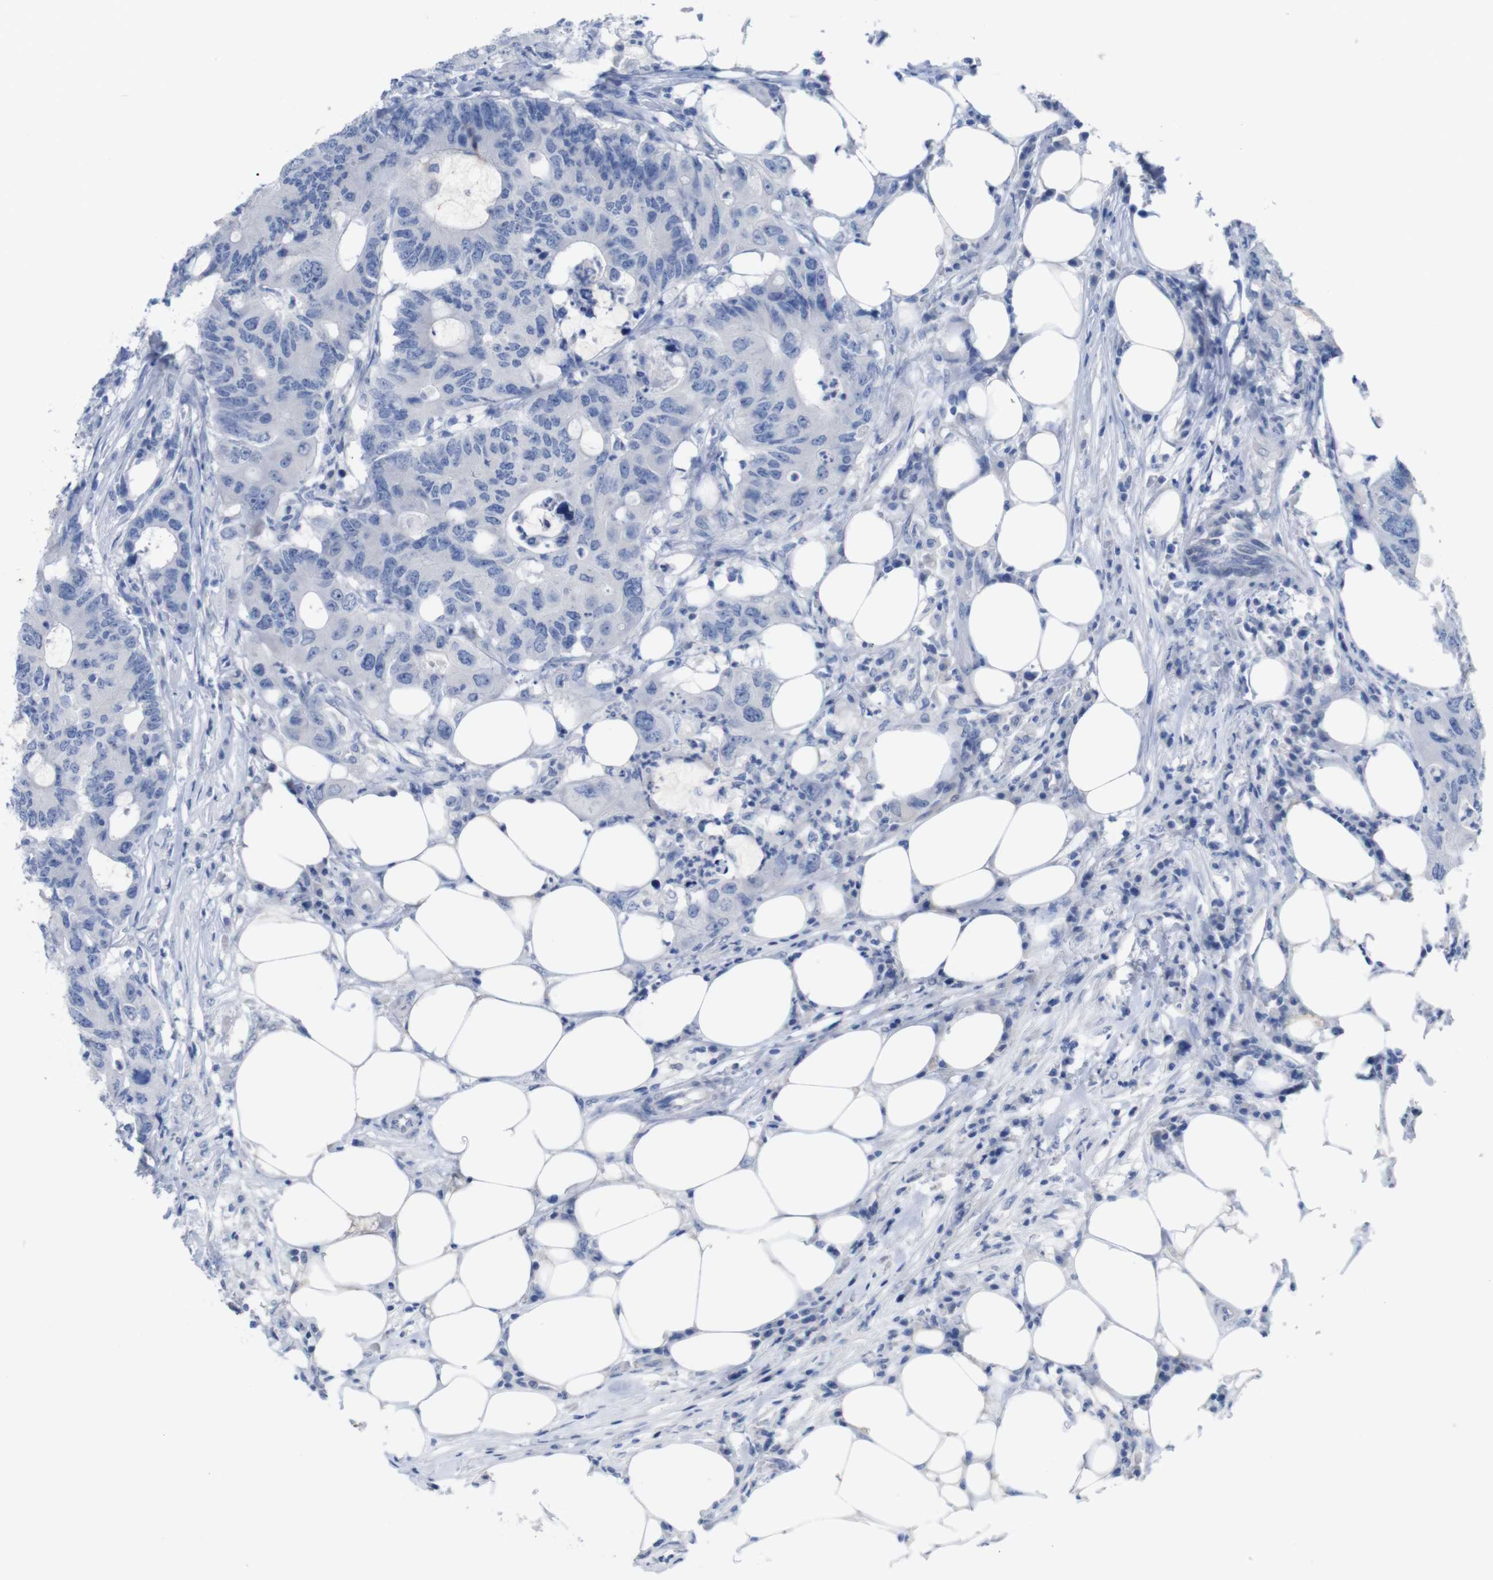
{"staining": {"intensity": "negative", "quantity": "none", "location": "none"}, "tissue": "colorectal cancer", "cell_type": "Tumor cells", "image_type": "cancer", "snomed": [{"axis": "morphology", "description": "Adenocarcinoma, NOS"}, {"axis": "topography", "description": "Colon"}], "caption": "IHC histopathology image of neoplastic tissue: human colorectal cancer stained with DAB shows no significant protein positivity in tumor cells.", "gene": "PNMA1", "patient": {"sex": "male", "age": 71}}